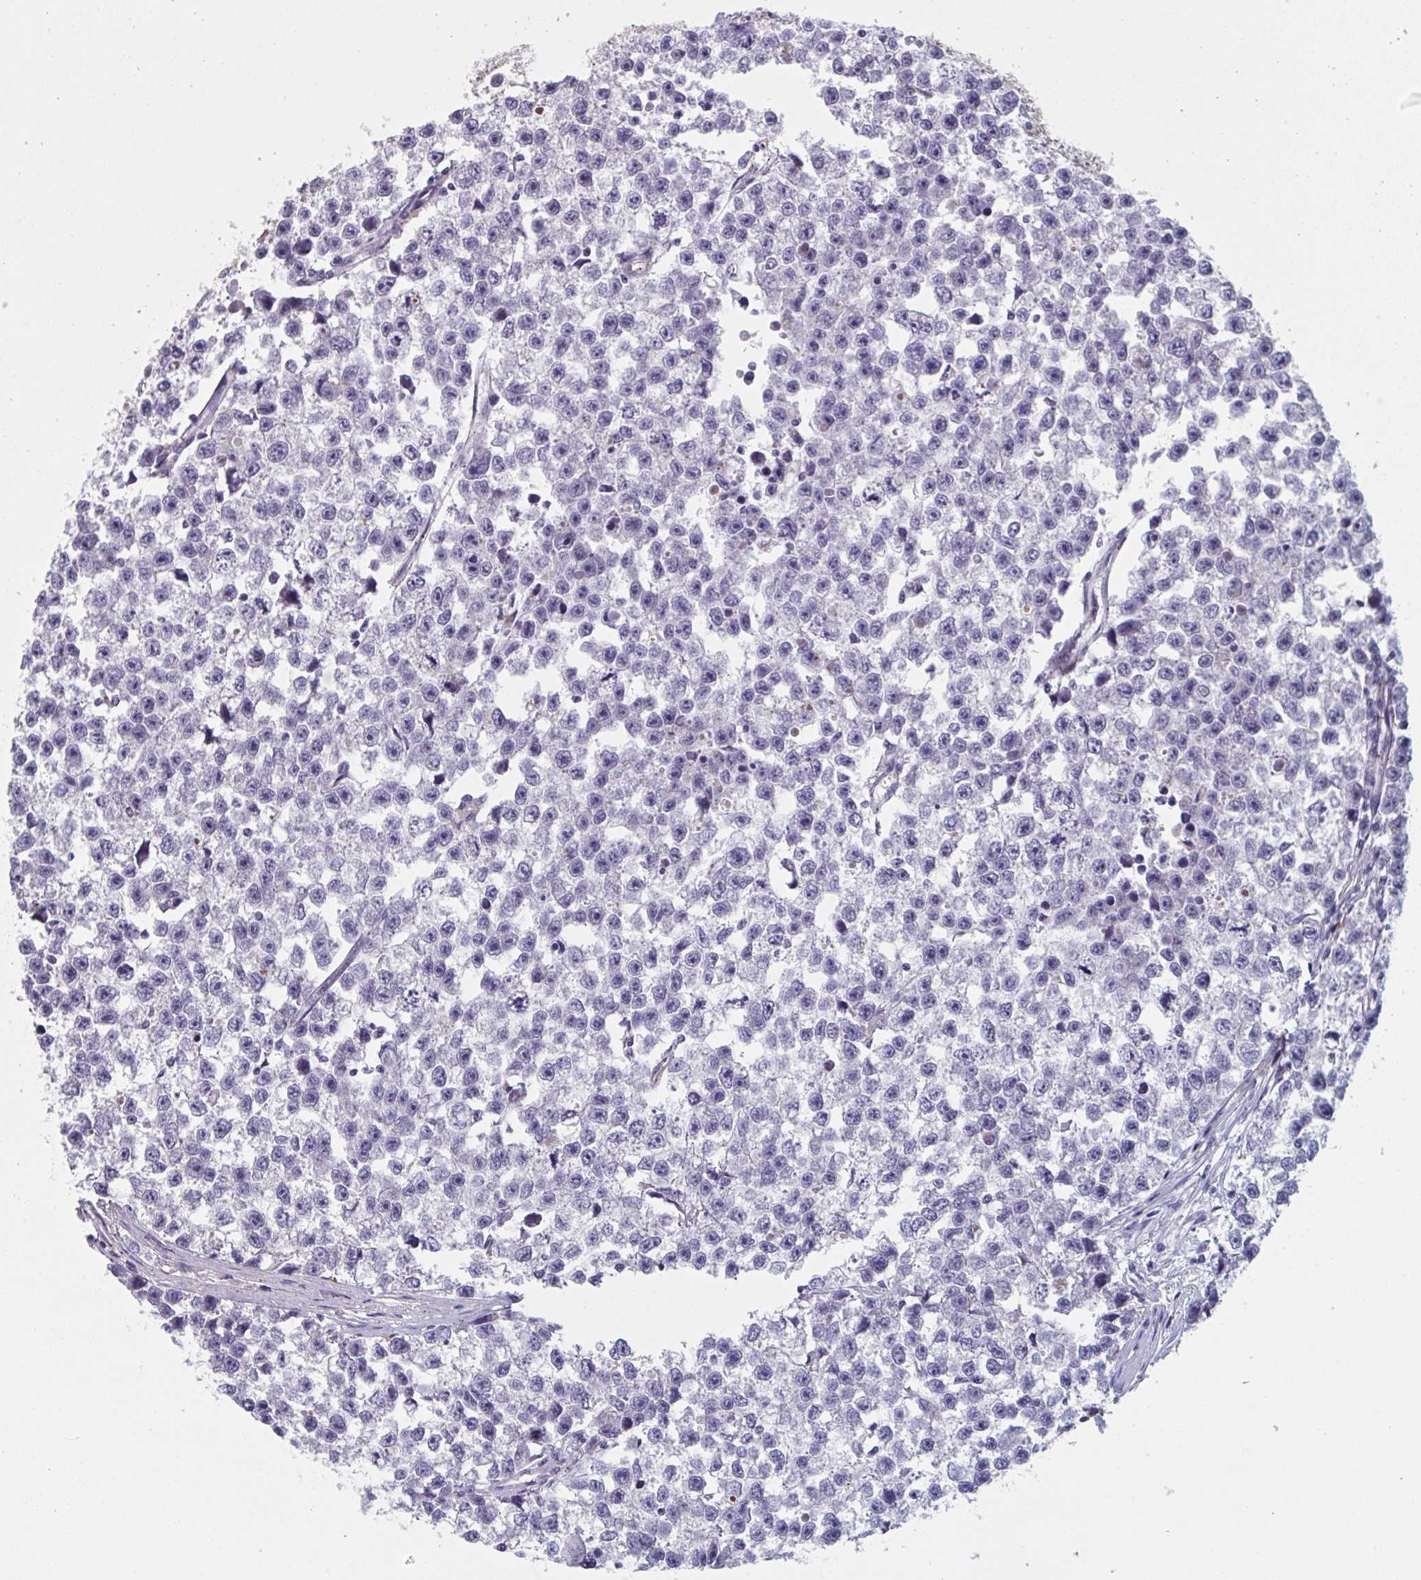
{"staining": {"intensity": "negative", "quantity": "none", "location": "none"}, "tissue": "testis cancer", "cell_type": "Tumor cells", "image_type": "cancer", "snomed": [{"axis": "morphology", "description": "Seminoma, NOS"}, {"axis": "topography", "description": "Testis"}], "caption": "This is a histopathology image of immunohistochemistry (IHC) staining of testis cancer (seminoma), which shows no expression in tumor cells.", "gene": "TNFSF10", "patient": {"sex": "male", "age": 26}}